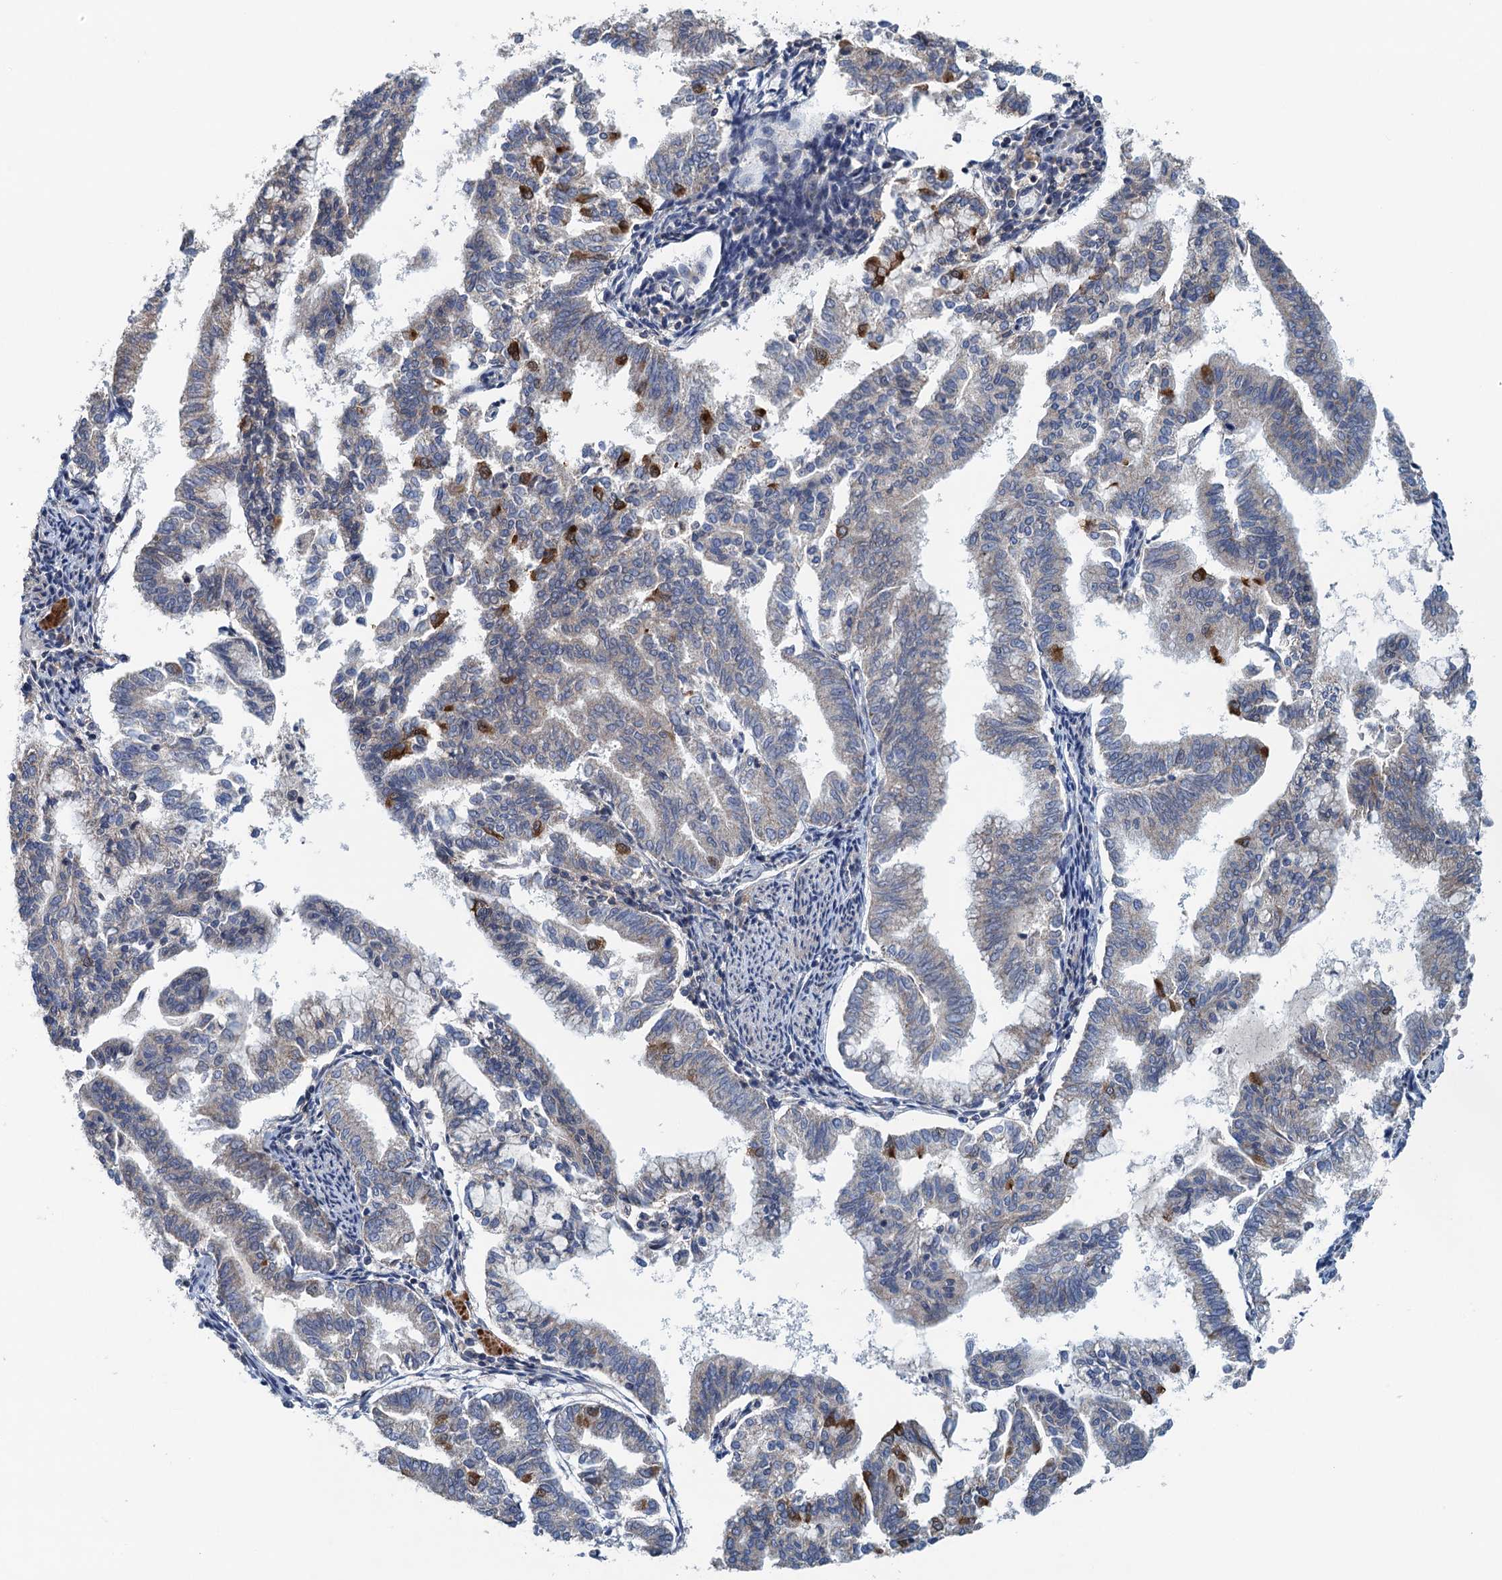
{"staining": {"intensity": "strong", "quantity": "<25%", "location": "cytoplasmic/membranous"}, "tissue": "endometrial cancer", "cell_type": "Tumor cells", "image_type": "cancer", "snomed": [{"axis": "morphology", "description": "Adenocarcinoma, NOS"}, {"axis": "topography", "description": "Endometrium"}], "caption": "Protein expression by immunohistochemistry shows strong cytoplasmic/membranous expression in about <25% of tumor cells in endometrial cancer (adenocarcinoma).", "gene": "MDM1", "patient": {"sex": "female", "age": 79}}